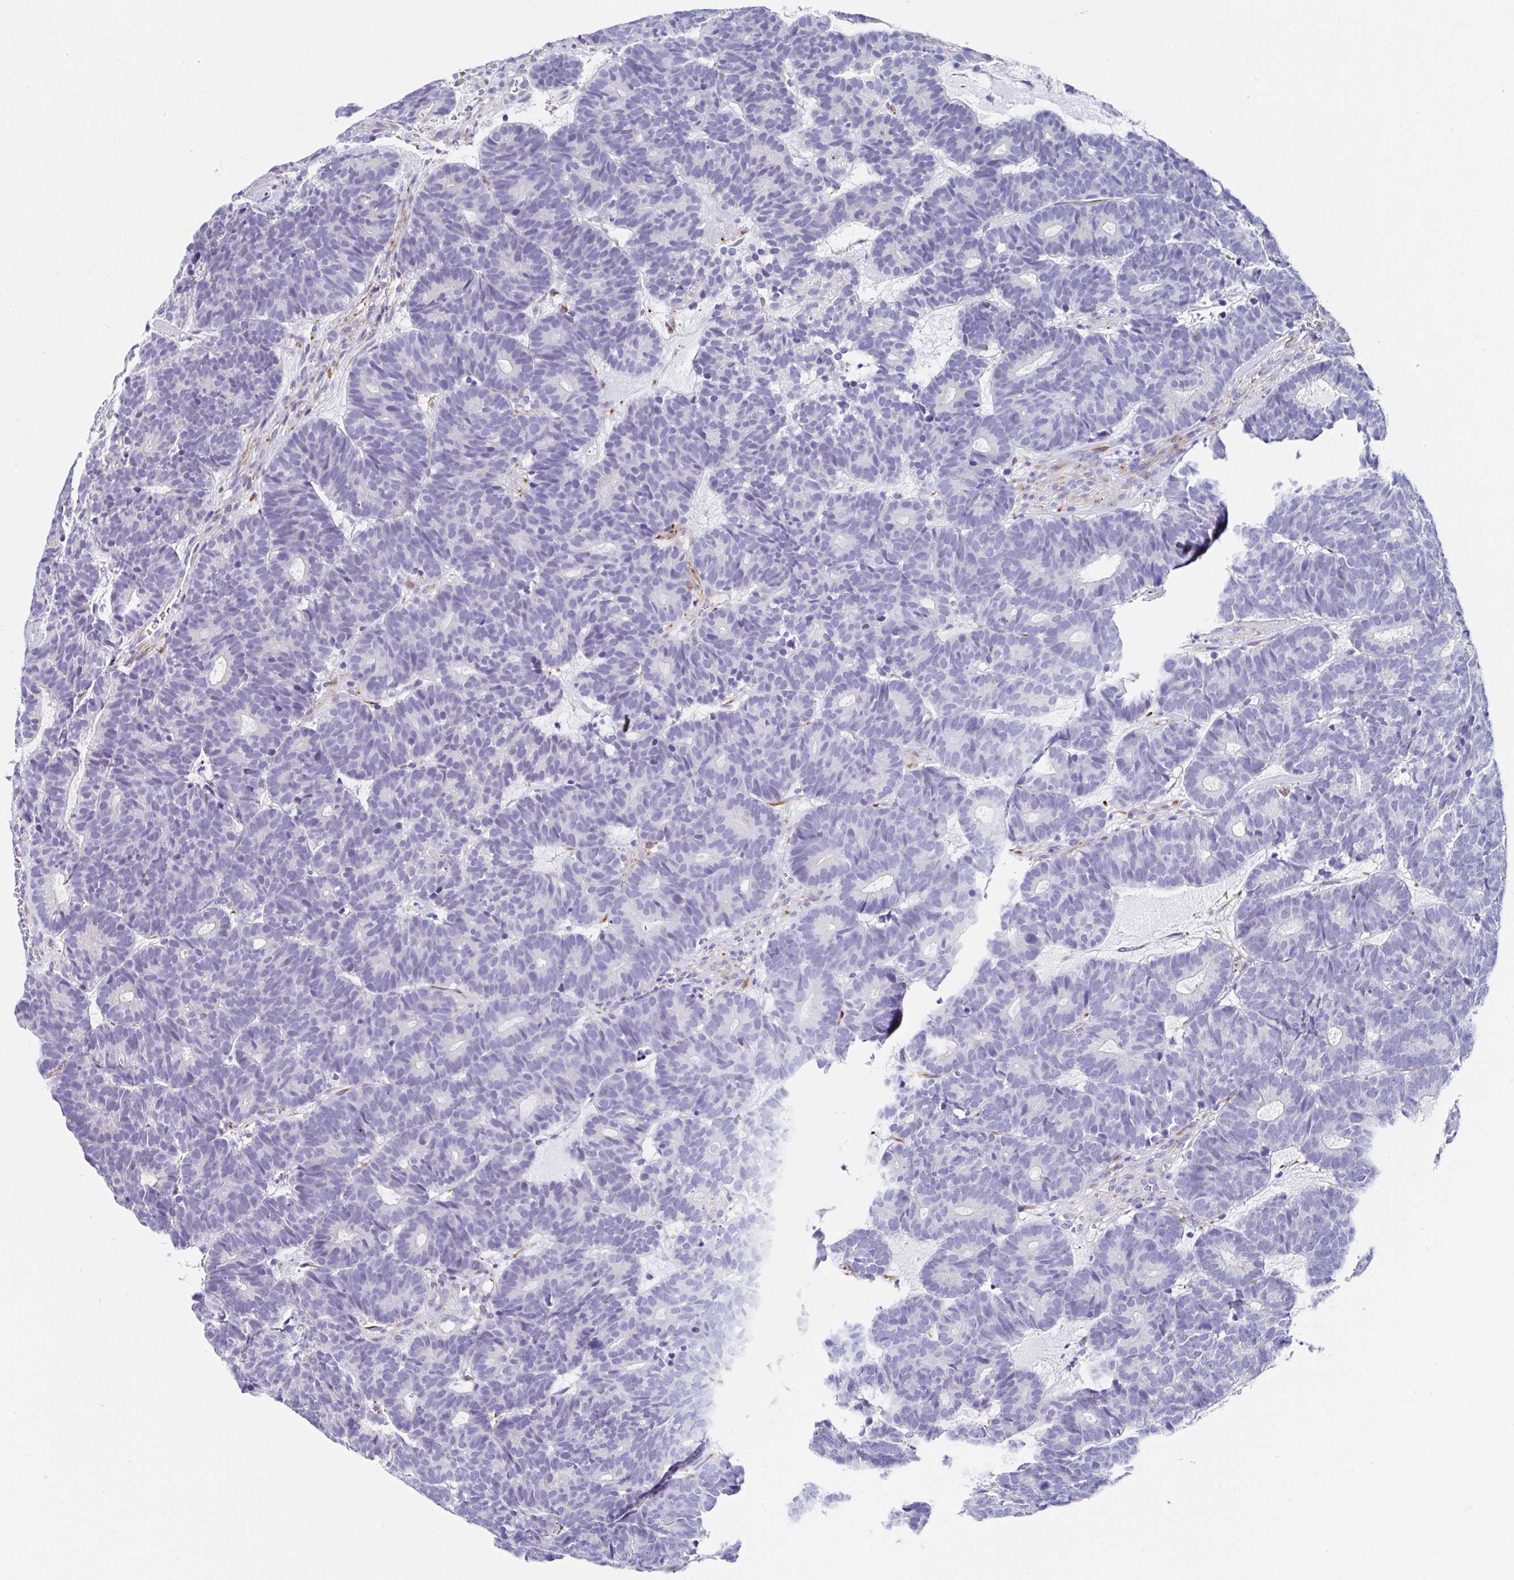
{"staining": {"intensity": "negative", "quantity": "none", "location": "none"}, "tissue": "head and neck cancer", "cell_type": "Tumor cells", "image_type": "cancer", "snomed": [{"axis": "morphology", "description": "Adenocarcinoma, NOS"}, {"axis": "topography", "description": "Head-Neck"}], "caption": "Immunohistochemistry (IHC) of human adenocarcinoma (head and neck) exhibits no expression in tumor cells.", "gene": "TMPRSS11E", "patient": {"sex": "female", "age": 81}}